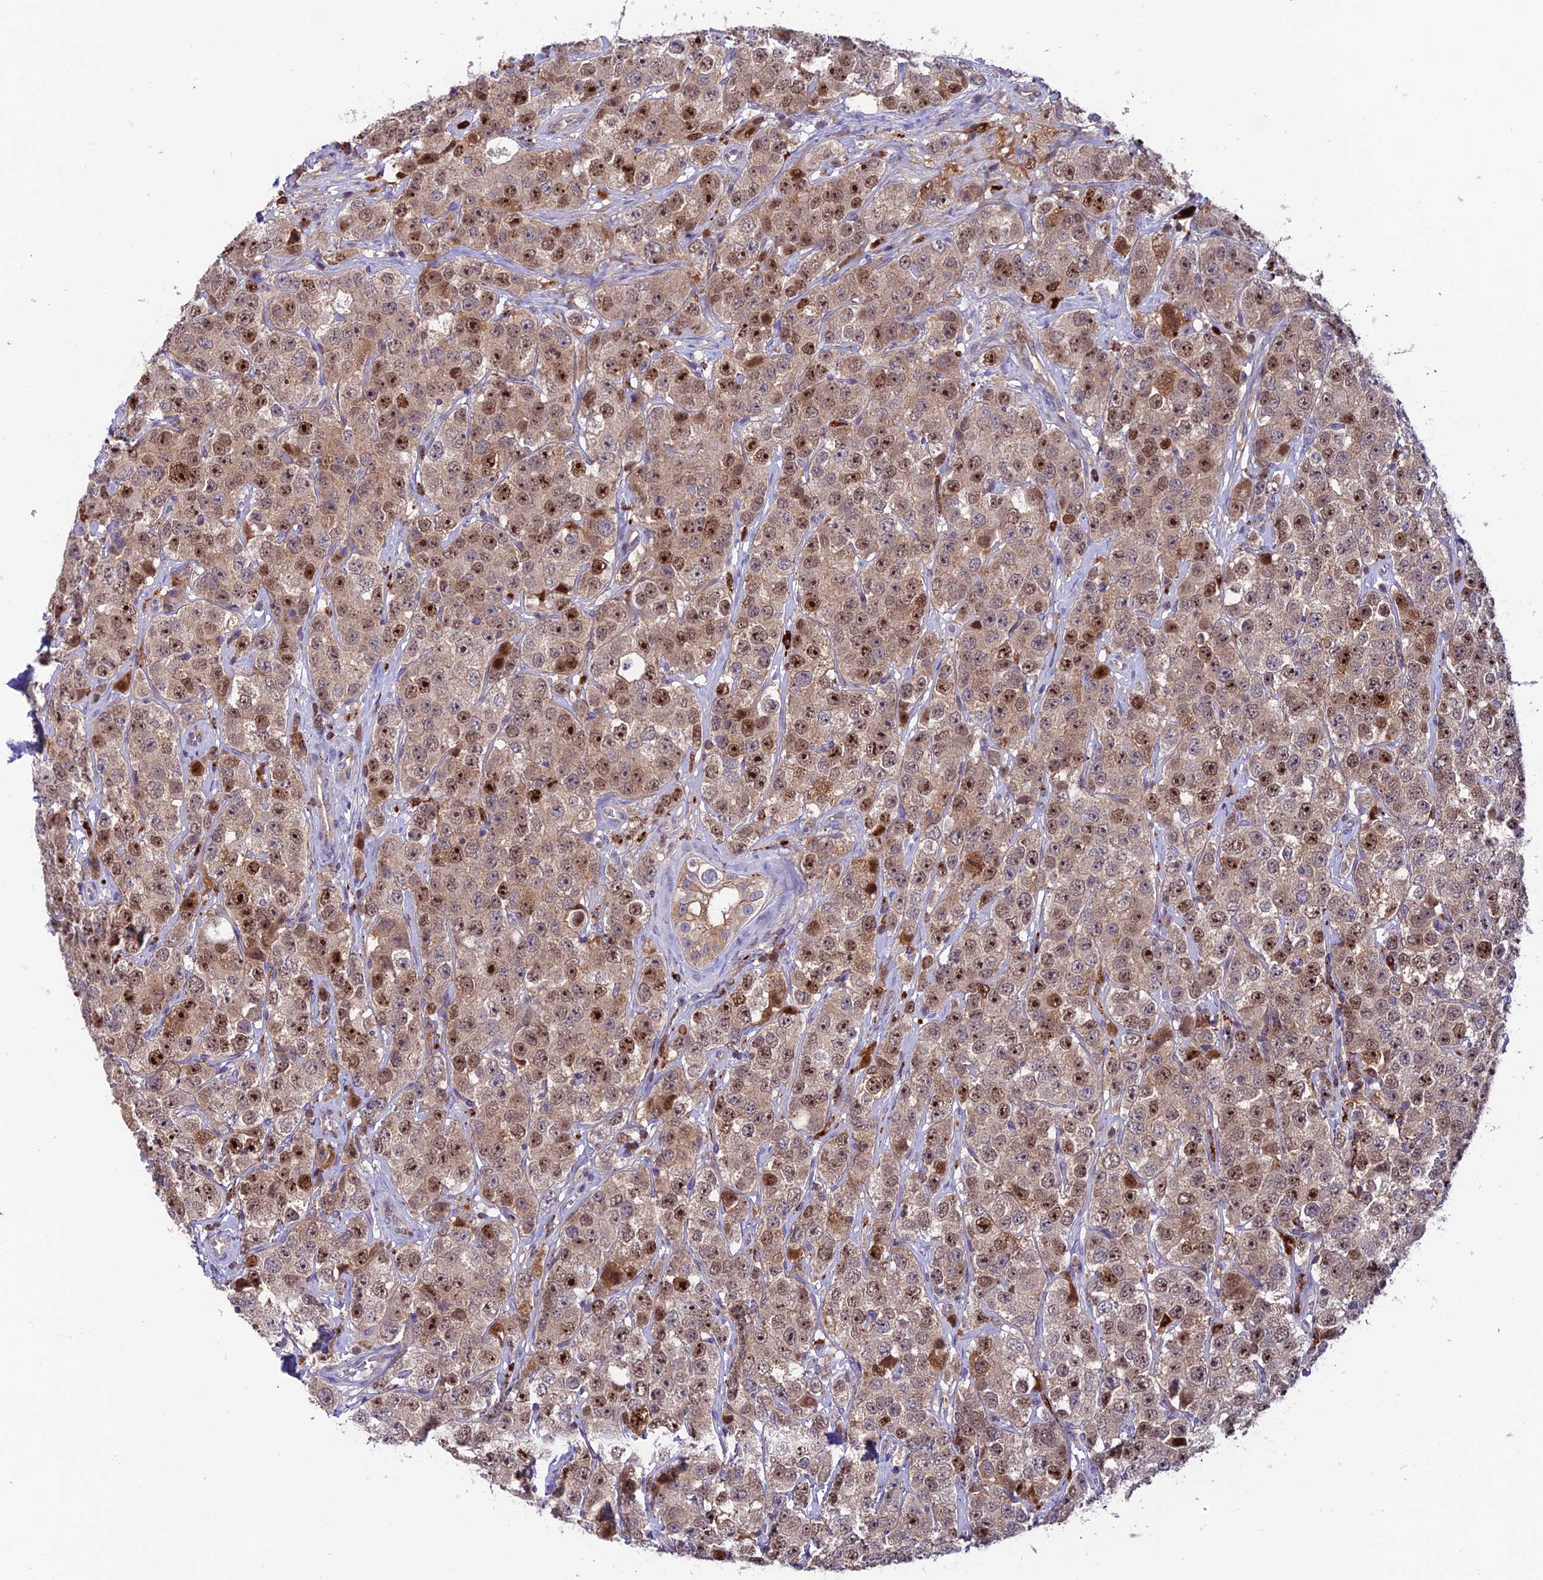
{"staining": {"intensity": "moderate", "quantity": ">75%", "location": "nuclear"}, "tissue": "testis cancer", "cell_type": "Tumor cells", "image_type": "cancer", "snomed": [{"axis": "morphology", "description": "Seminoma, NOS"}, {"axis": "topography", "description": "Testis"}], "caption": "A brown stain shows moderate nuclear expression of a protein in human testis seminoma tumor cells.", "gene": "ARHGEF18", "patient": {"sex": "male", "age": 28}}